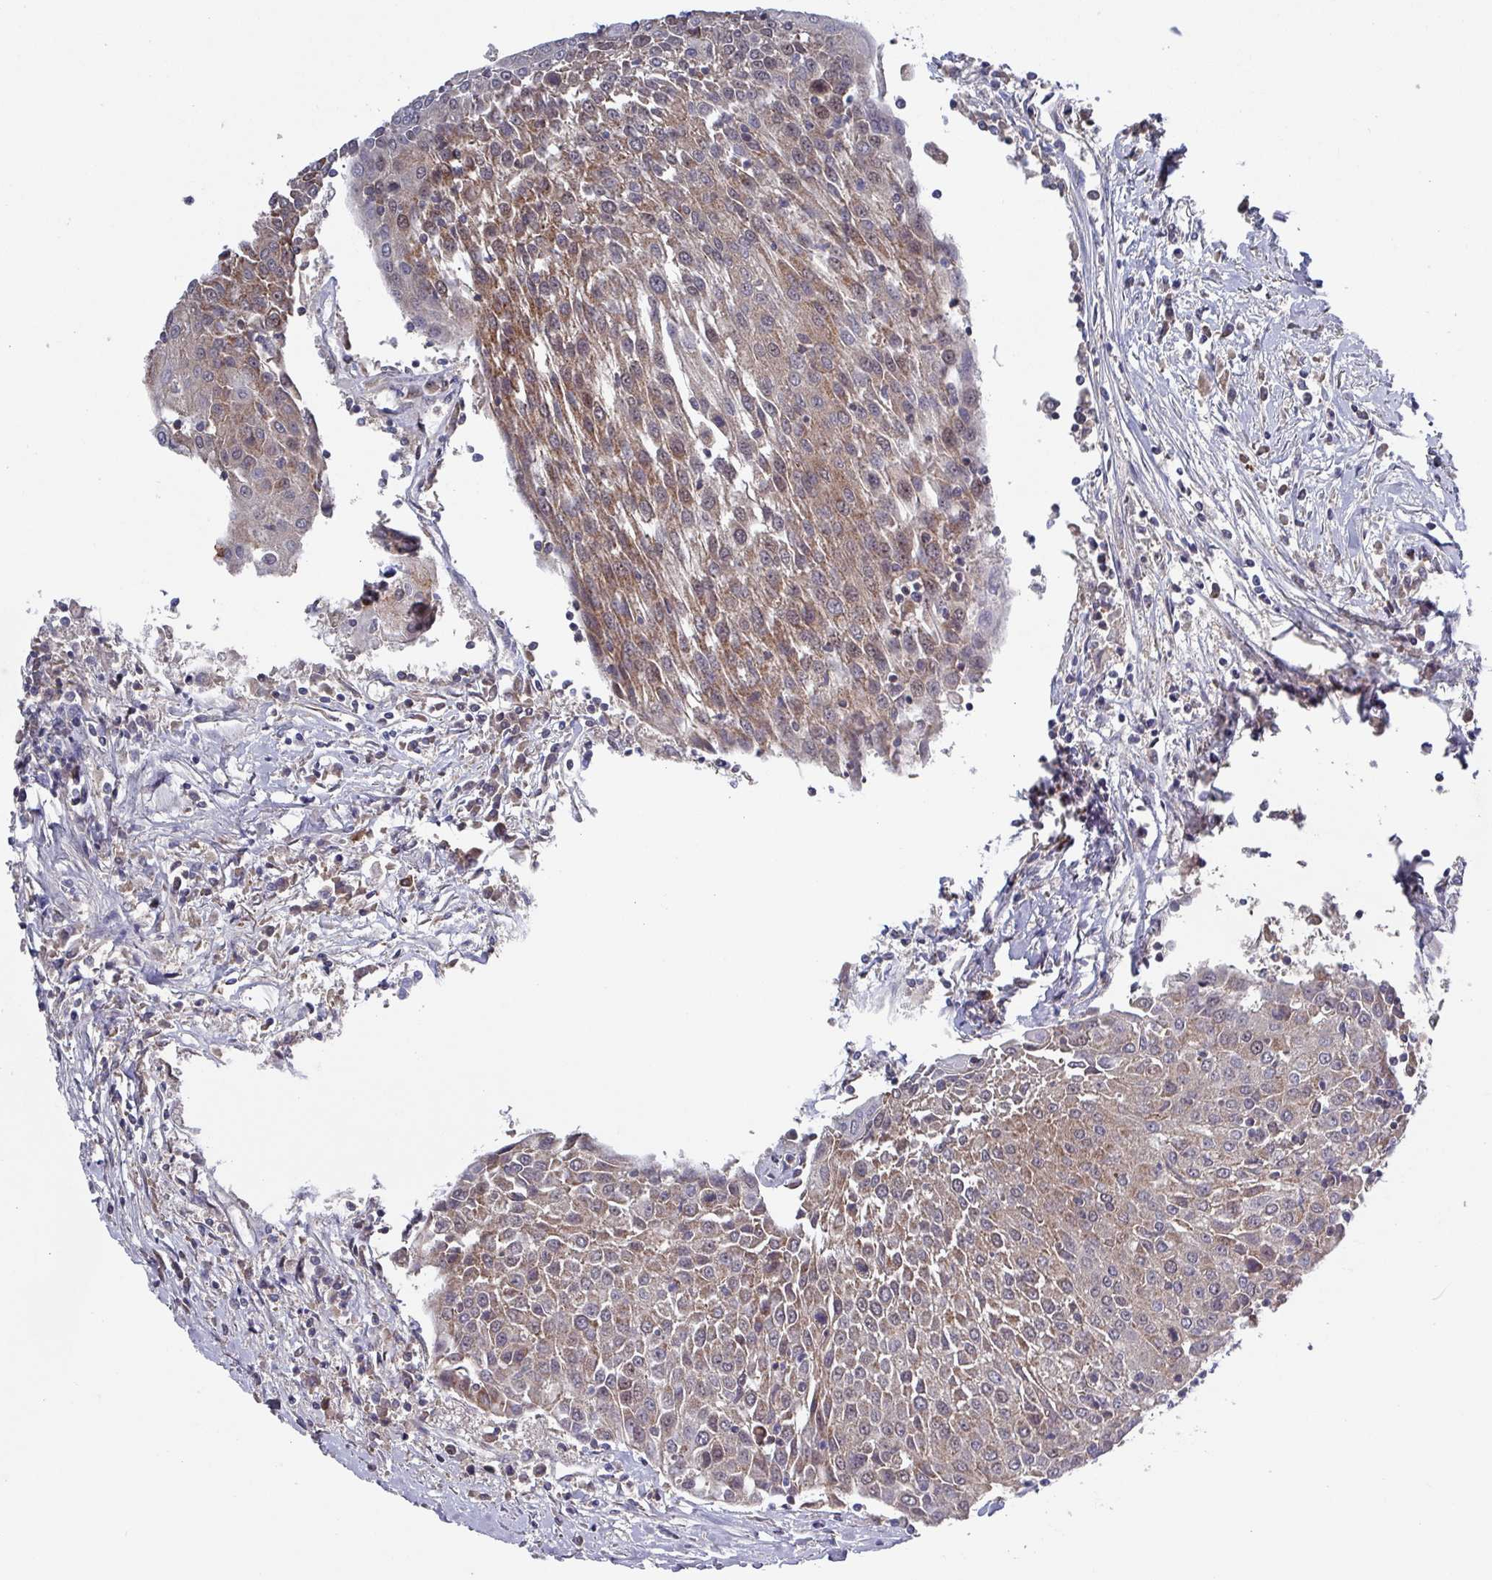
{"staining": {"intensity": "moderate", "quantity": ">75%", "location": "cytoplasmic/membranous,nuclear"}, "tissue": "urothelial cancer", "cell_type": "Tumor cells", "image_type": "cancer", "snomed": [{"axis": "morphology", "description": "Urothelial carcinoma, High grade"}, {"axis": "topography", "description": "Urinary bladder"}], "caption": "A brown stain shows moderate cytoplasmic/membranous and nuclear expression of a protein in human high-grade urothelial carcinoma tumor cells. The staining was performed using DAB, with brown indicating positive protein expression. Nuclei are stained blue with hematoxylin.", "gene": "PRRX1", "patient": {"sex": "female", "age": 85}}